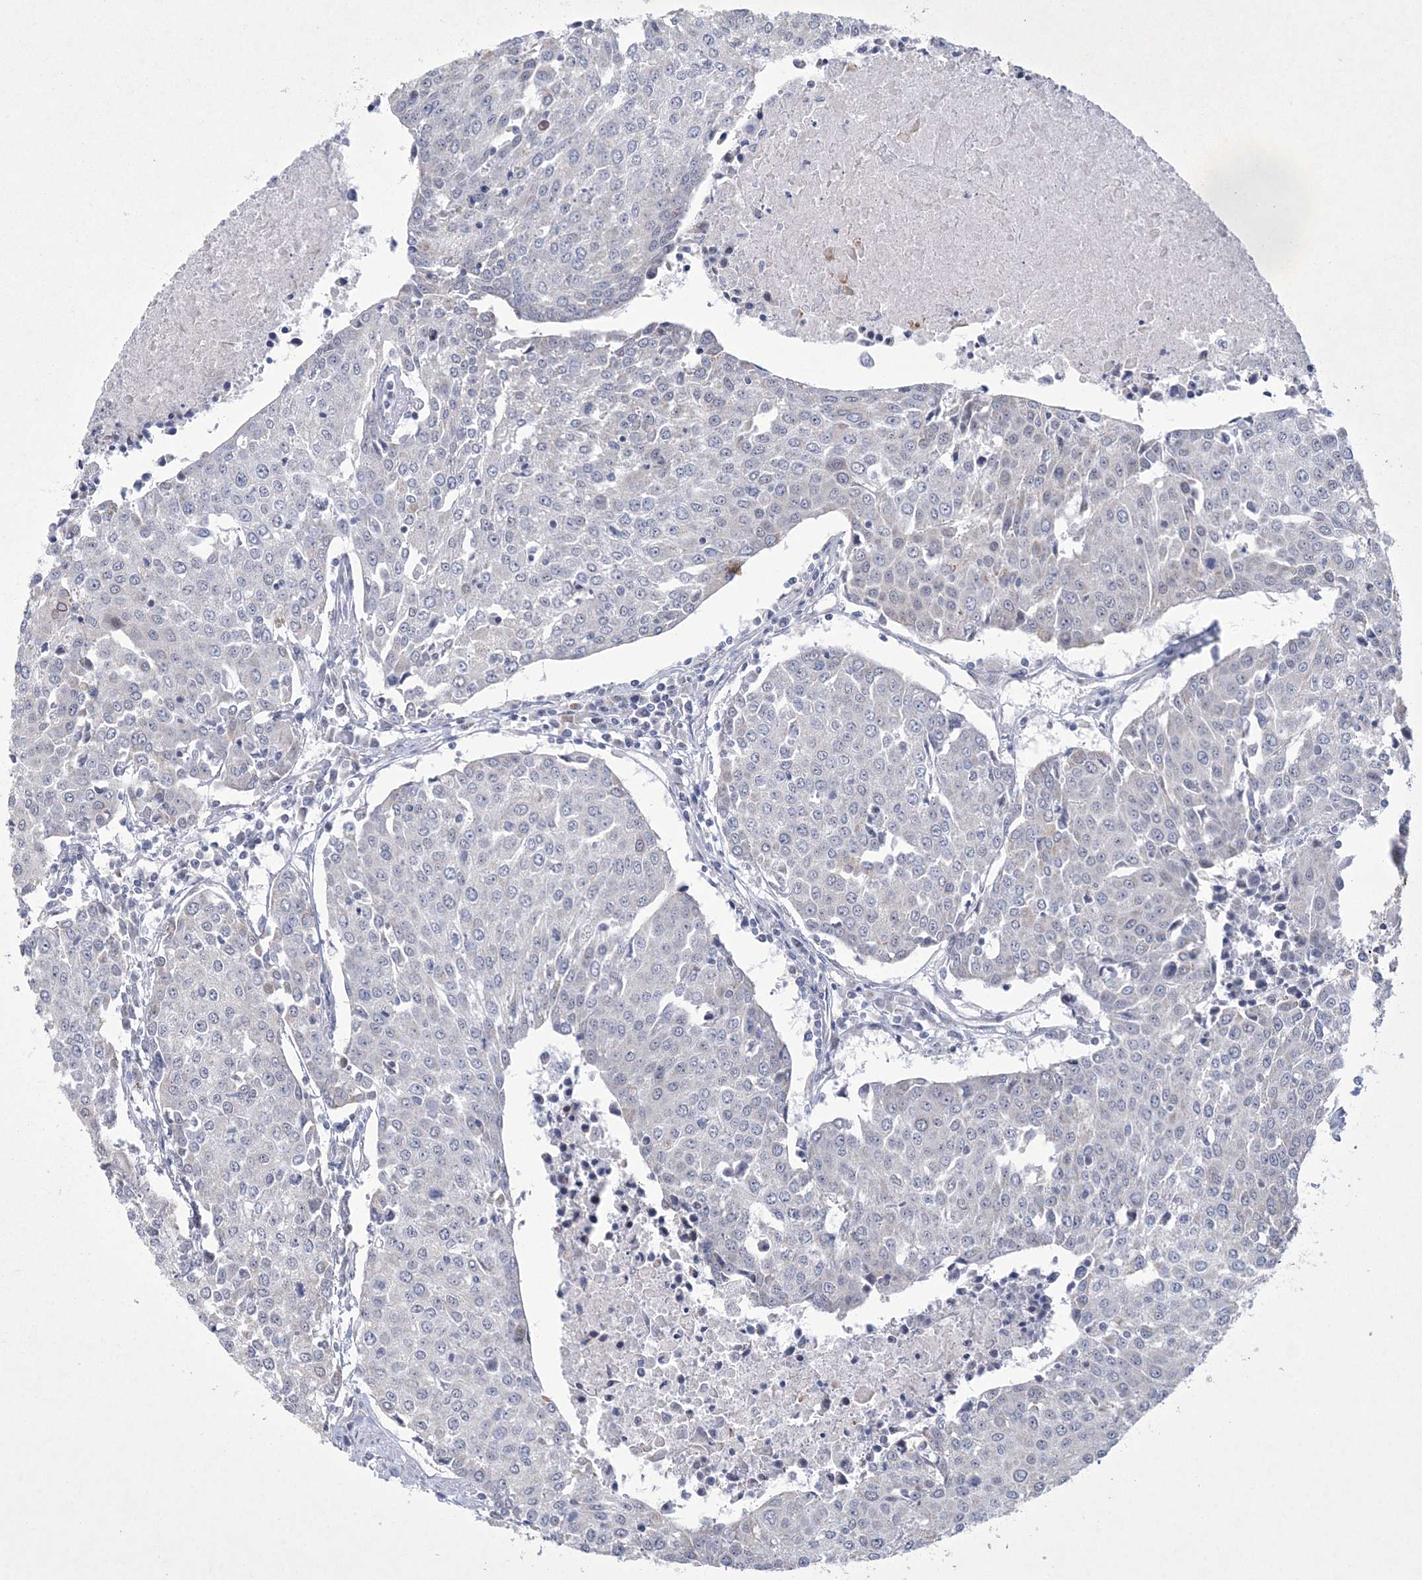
{"staining": {"intensity": "negative", "quantity": "none", "location": "none"}, "tissue": "urothelial cancer", "cell_type": "Tumor cells", "image_type": "cancer", "snomed": [{"axis": "morphology", "description": "Urothelial carcinoma, High grade"}, {"axis": "topography", "description": "Urinary bladder"}], "caption": "The micrograph exhibits no staining of tumor cells in urothelial carcinoma (high-grade).", "gene": "CES4A", "patient": {"sex": "female", "age": 85}}